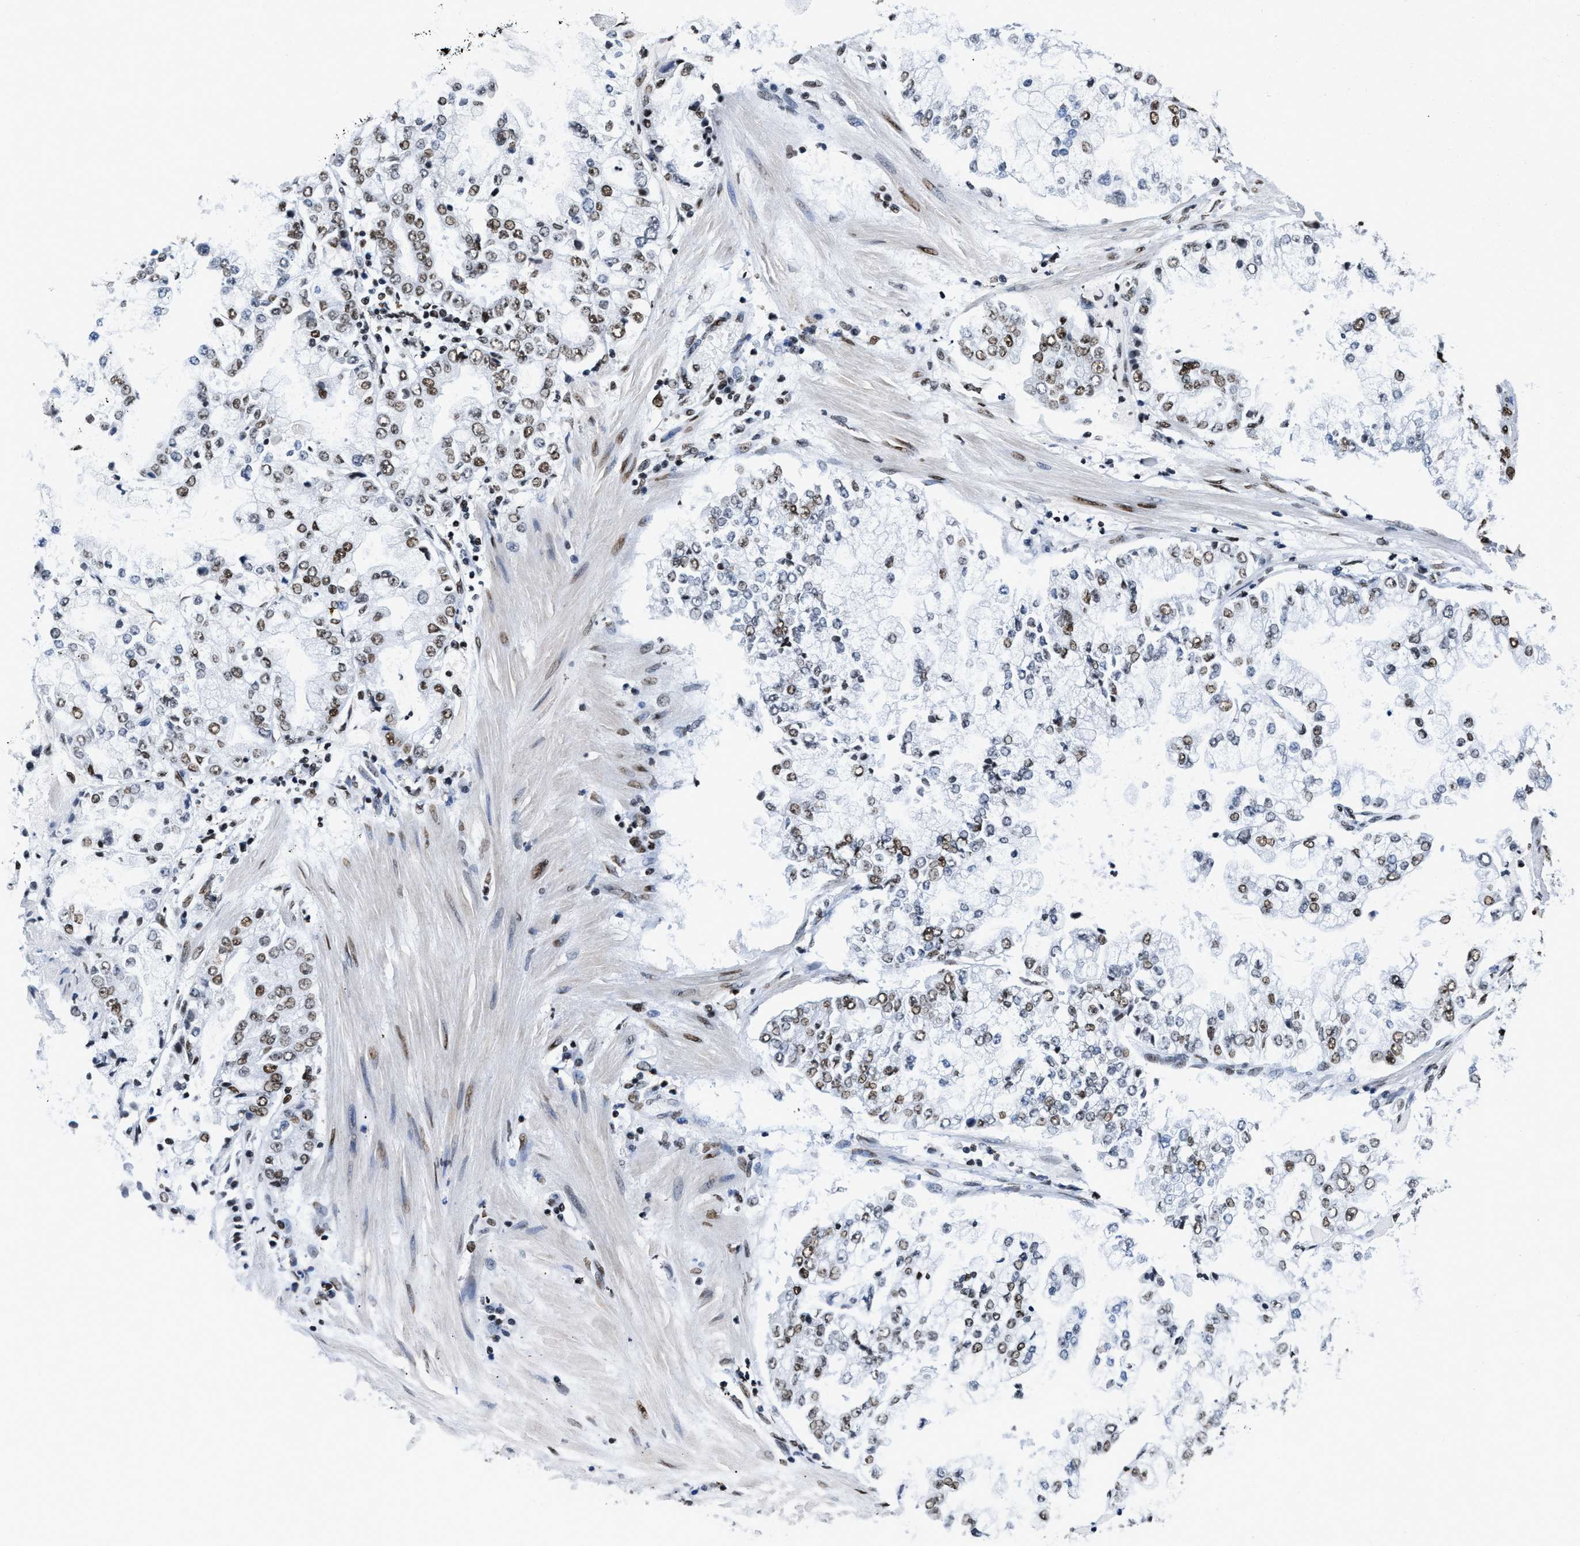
{"staining": {"intensity": "moderate", "quantity": "25%-75%", "location": "nuclear"}, "tissue": "stomach cancer", "cell_type": "Tumor cells", "image_type": "cancer", "snomed": [{"axis": "morphology", "description": "Adenocarcinoma, NOS"}, {"axis": "topography", "description": "Stomach"}], "caption": "A brown stain highlights moderate nuclear positivity of a protein in stomach adenocarcinoma tumor cells.", "gene": "SMARCC2", "patient": {"sex": "male", "age": 76}}